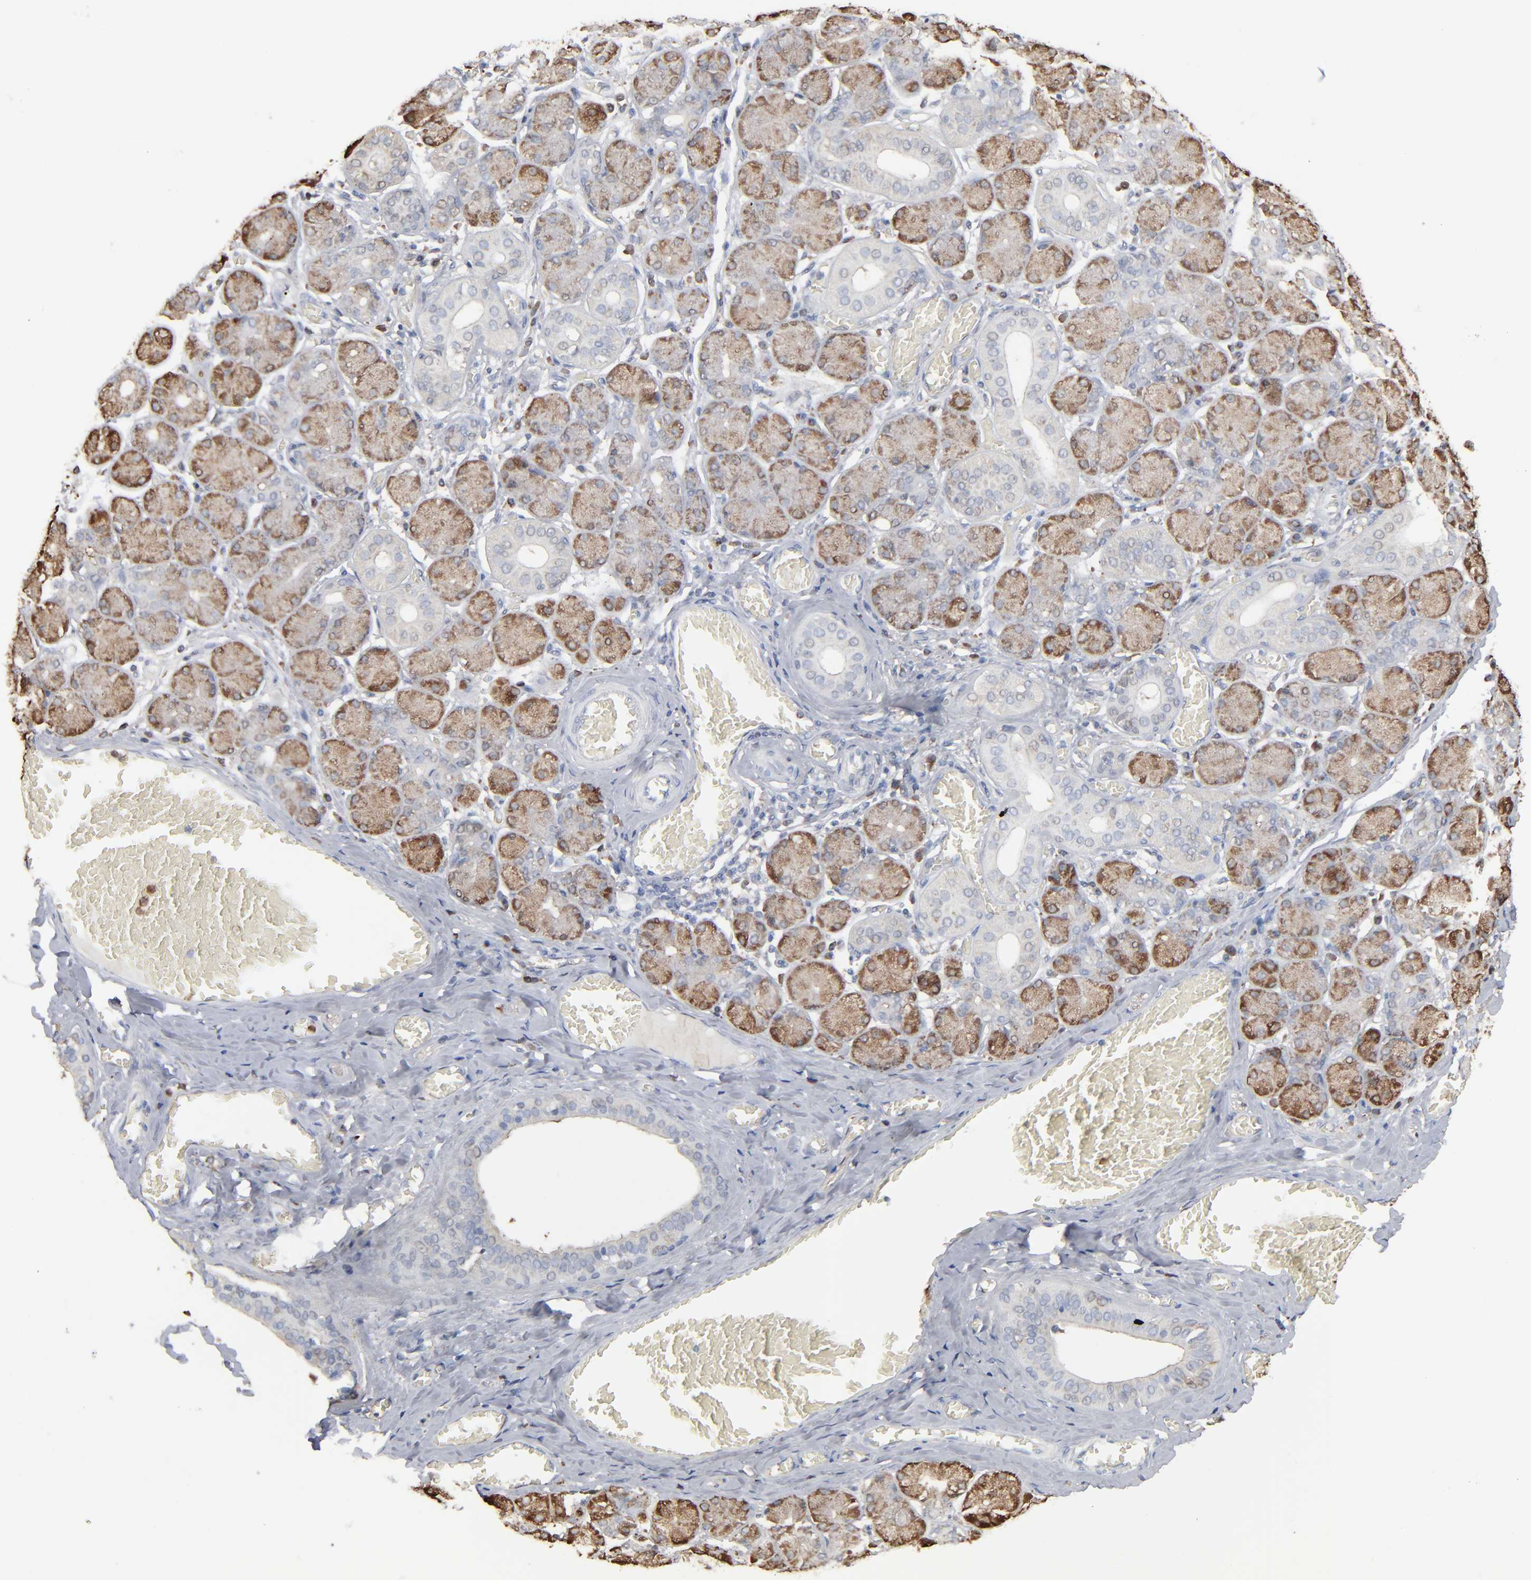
{"staining": {"intensity": "moderate", "quantity": "25%-75%", "location": "cytoplasmic/membranous"}, "tissue": "salivary gland", "cell_type": "Glandular cells", "image_type": "normal", "snomed": [{"axis": "morphology", "description": "Normal tissue, NOS"}, {"axis": "topography", "description": "Salivary gland"}], "caption": "About 25%-75% of glandular cells in normal human salivary gland demonstrate moderate cytoplasmic/membranous protein positivity as visualized by brown immunohistochemical staining.", "gene": "NME1", "patient": {"sex": "female", "age": 24}}